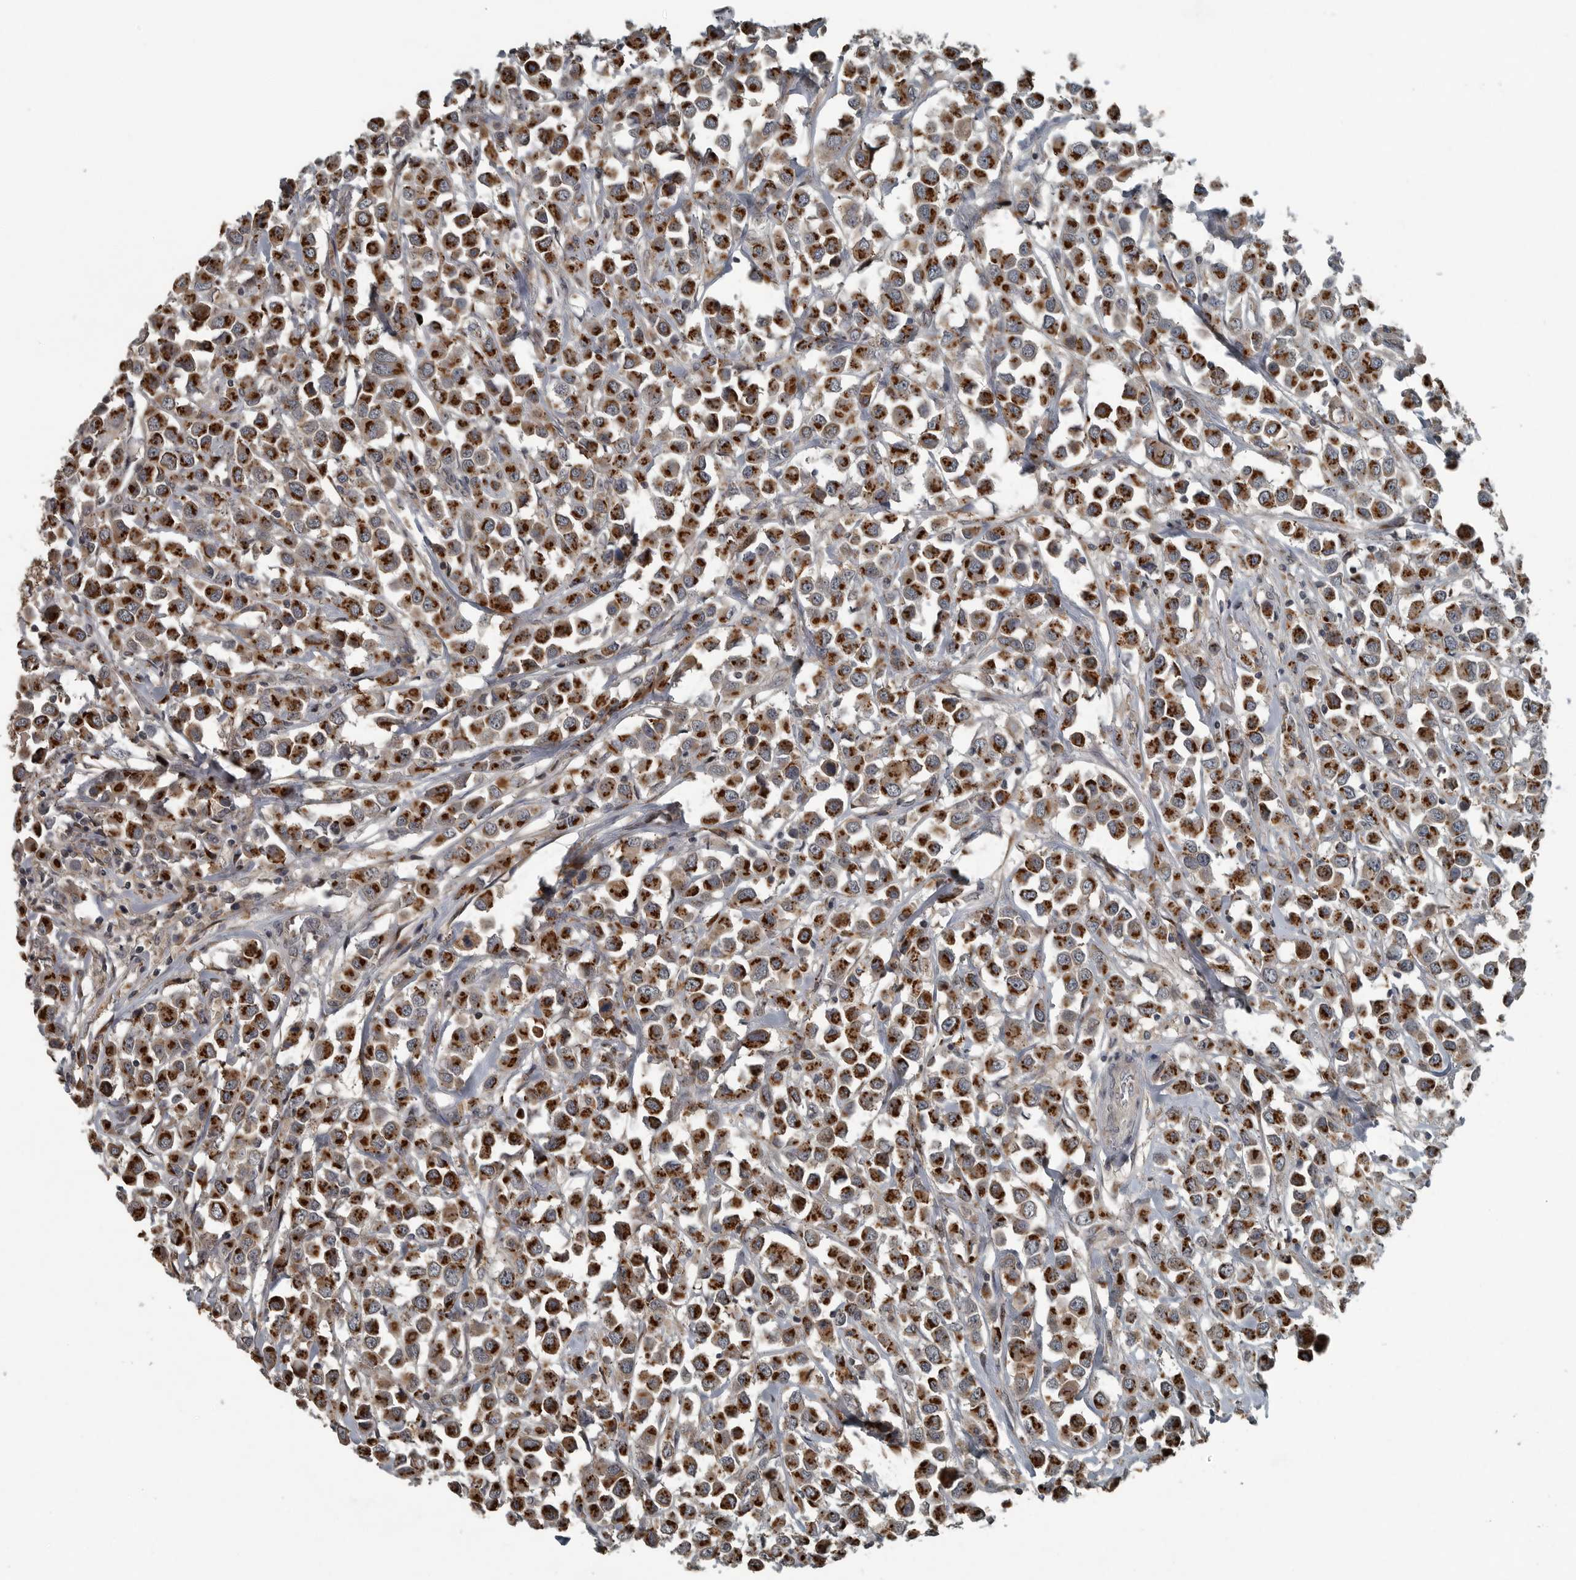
{"staining": {"intensity": "strong", "quantity": ">75%", "location": "cytoplasmic/membranous"}, "tissue": "breast cancer", "cell_type": "Tumor cells", "image_type": "cancer", "snomed": [{"axis": "morphology", "description": "Duct carcinoma"}, {"axis": "topography", "description": "Breast"}], "caption": "Human breast infiltrating ductal carcinoma stained with a brown dye demonstrates strong cytoplasmic/membranous positive positivity in approximately >75% of tumor cells.", "gene": "ZNF345", "patient": {"sex": "female", "age": 61}}